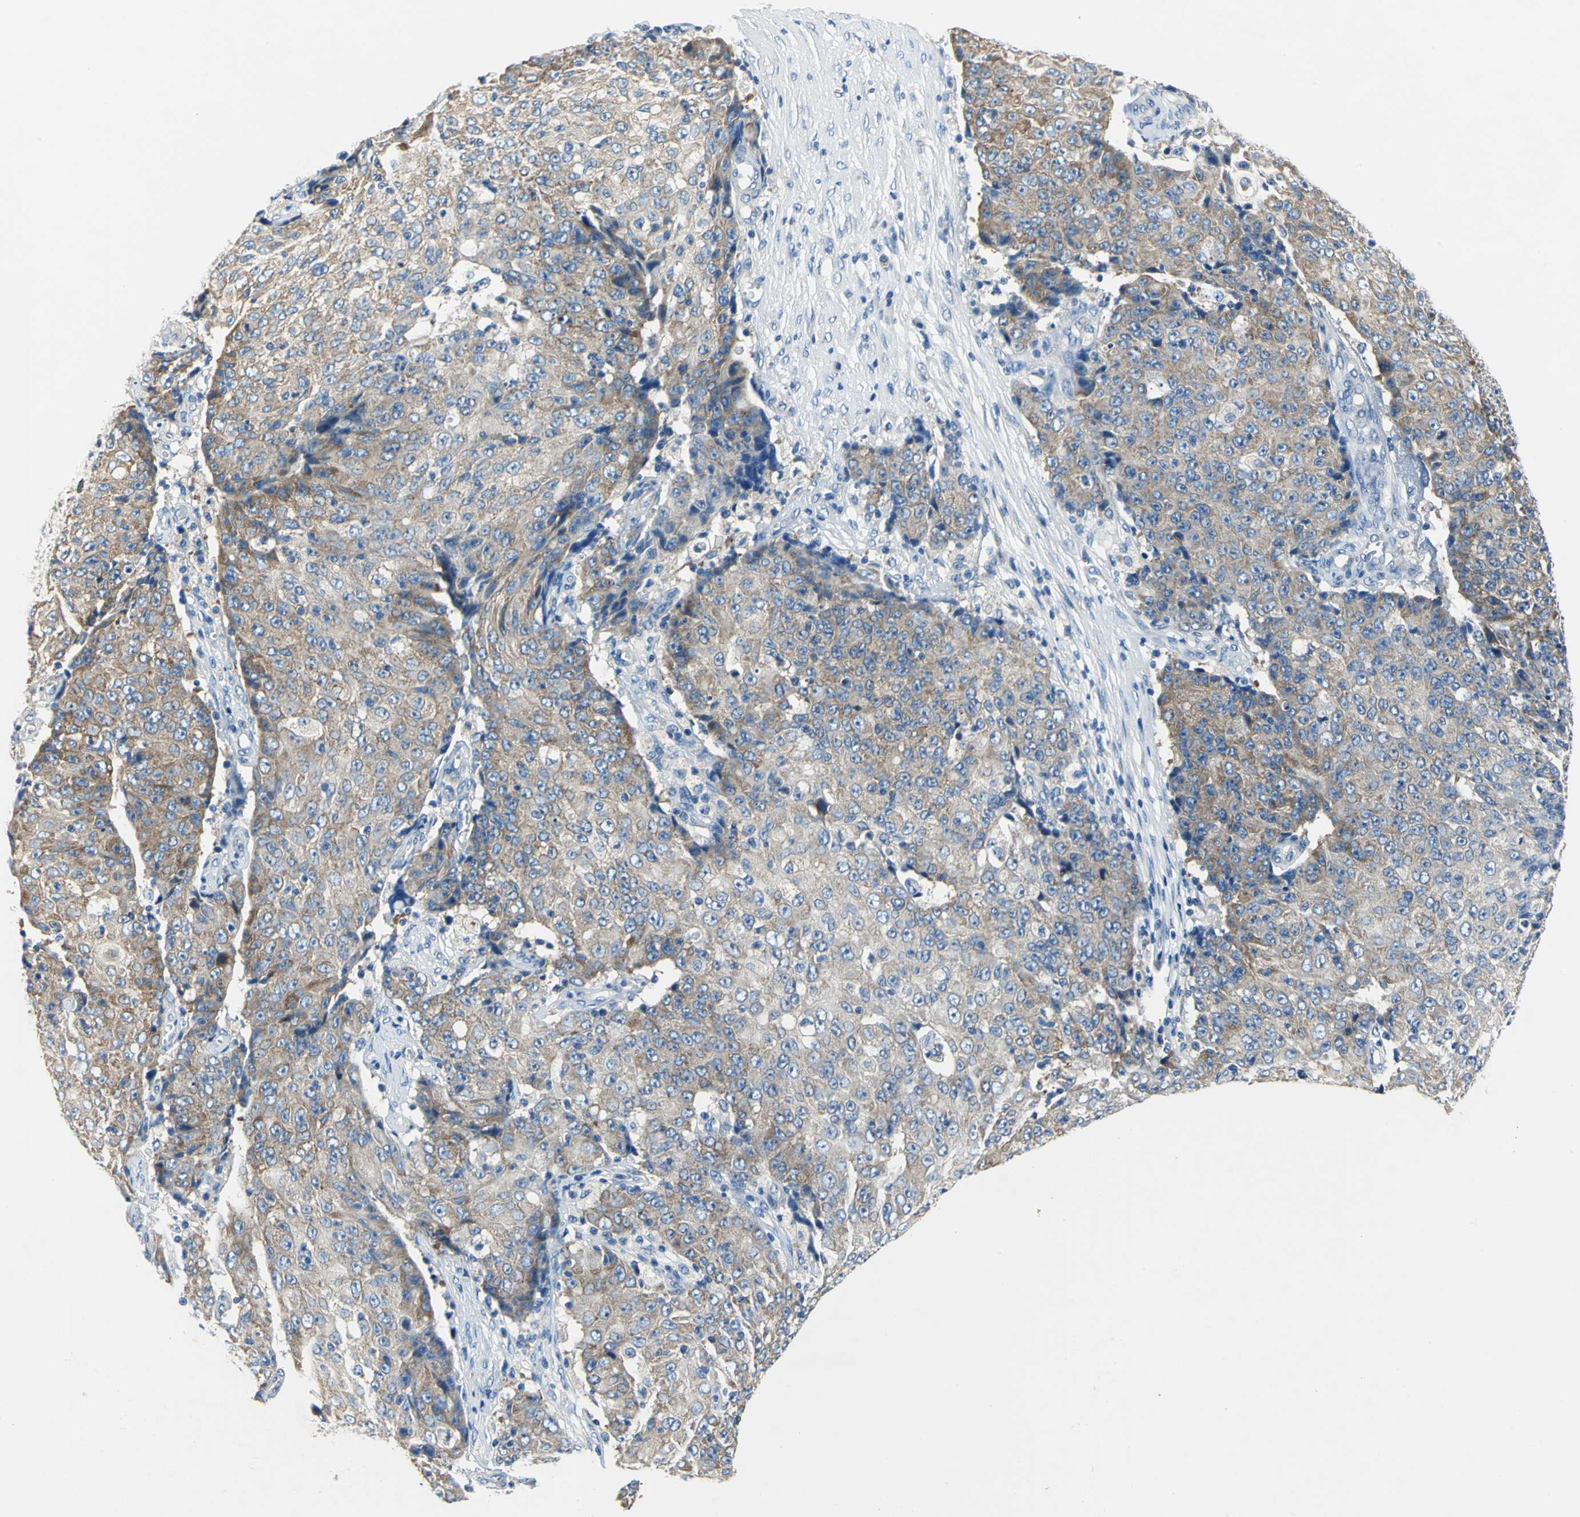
{"staining": {"intensity": "moderate", "quantity": ">75%", "location": "cytoplasmic/membranous"}, "tissue": "ovarian cancer", "cell_type": "Tumor cells", "image_type": "cancer", "snomed": [{"axis": "morphology", "description": "Carcinoma, endometroid"}, {"axis": "topography", "description": "Ovary"}], "caption": "Protein staining demonstrates moderate cytoplasmic/membranous staining in about >75% of tumor cells in ovarian cancer (endometroid carcinoma). Immunohistochemistry (ihc) stains the protein in brown and the nuclei are stained blue.", "gene": "TRIM25", "patient": {"sex": "female", "age": 42}}